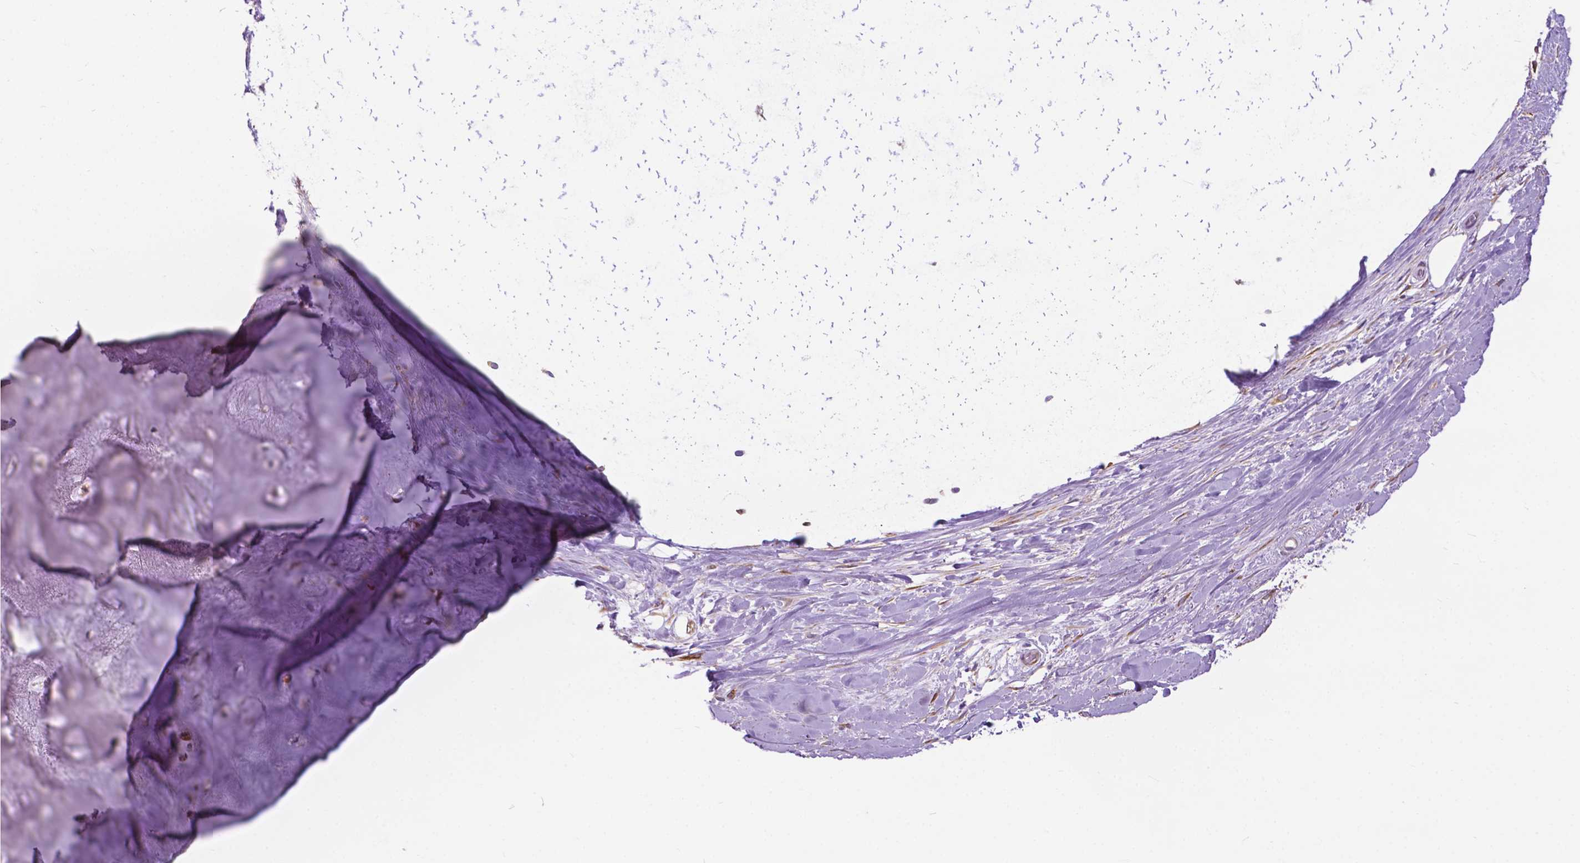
{"staining": {"intensity": "weak", "quantity": ">75%", "location": "cytoplasmic/membranous"}, "tissue": "soft tissue", "cell_type": "Chondrocytes", "image_type": "normal", "snomed": [{"axis": "morphology", "description": "Normal tissue, NOS"}, {"axis": "topography", "description": "Cartilage tissue"}], "caption": "Unremarkable soft tissue demonstrates weak cytoplasmic/membranous staining in approximately >75% of chondrocytes.", "gene": "PCDHA12", "patient": {"sex": "male", "age": 57}}